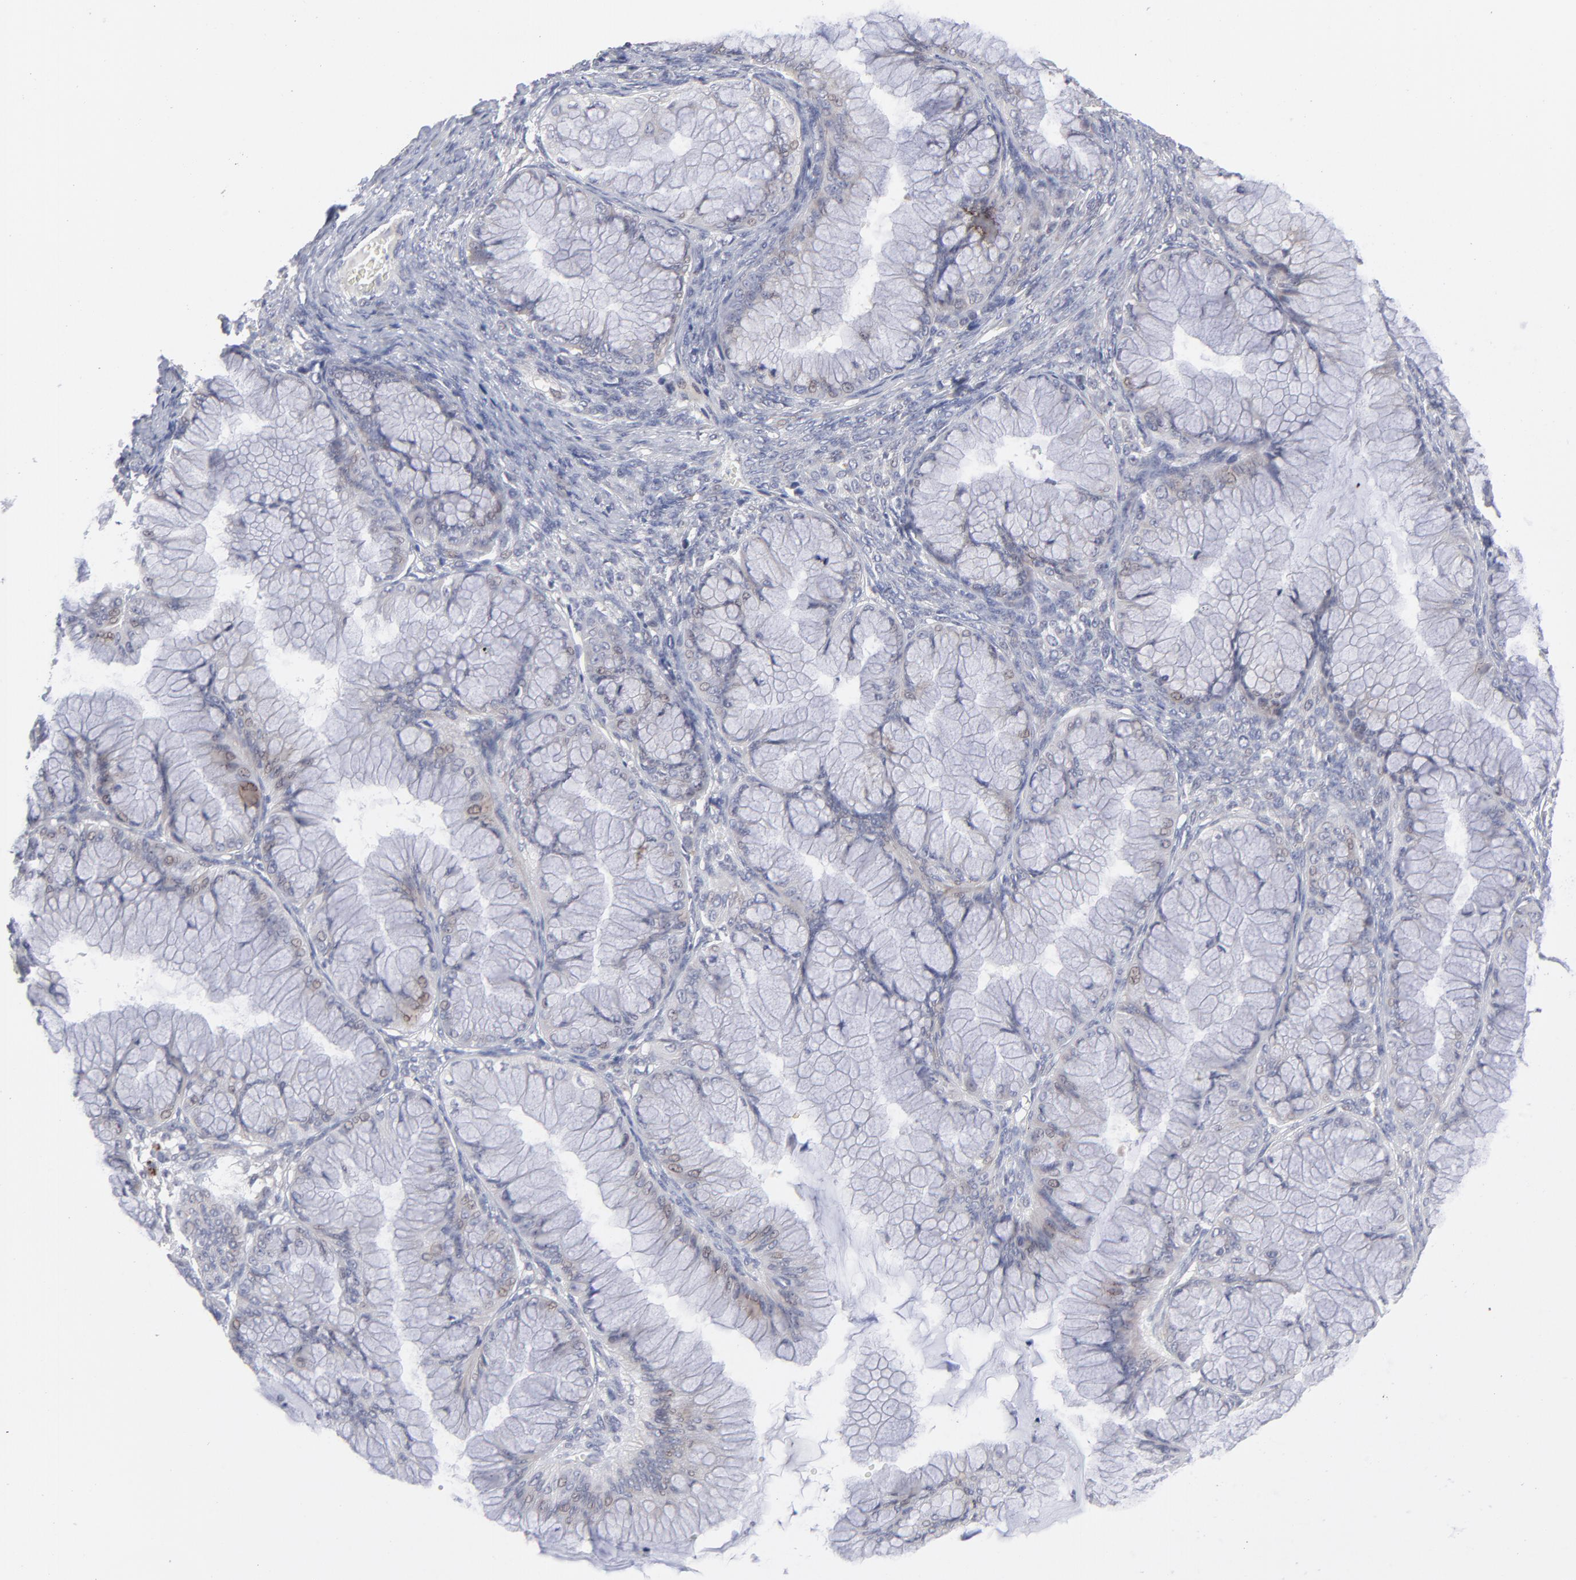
{"staining": {"intensity": "negative", "quantity": "none", "location": "none"}, "tissue": "ovarian cancer", "cell_type": "Tumor cells", "image_type": "cancer", "snomed": [{"axis": "morphology", "description": "Cystadenocarcinoma, mucinous, NOS"}, {"axis": "topography", "description": "Ovary"}], "caption": "Immunohistochemistry histopathology image of neoplastic tissue: human mucinous cystadenocarcinoma (ovarian) stained with DAB exhibits no significant protein expression in tumor cells.", "gene": "RPS24", "patient": {"sex": "female", "age": 63}}